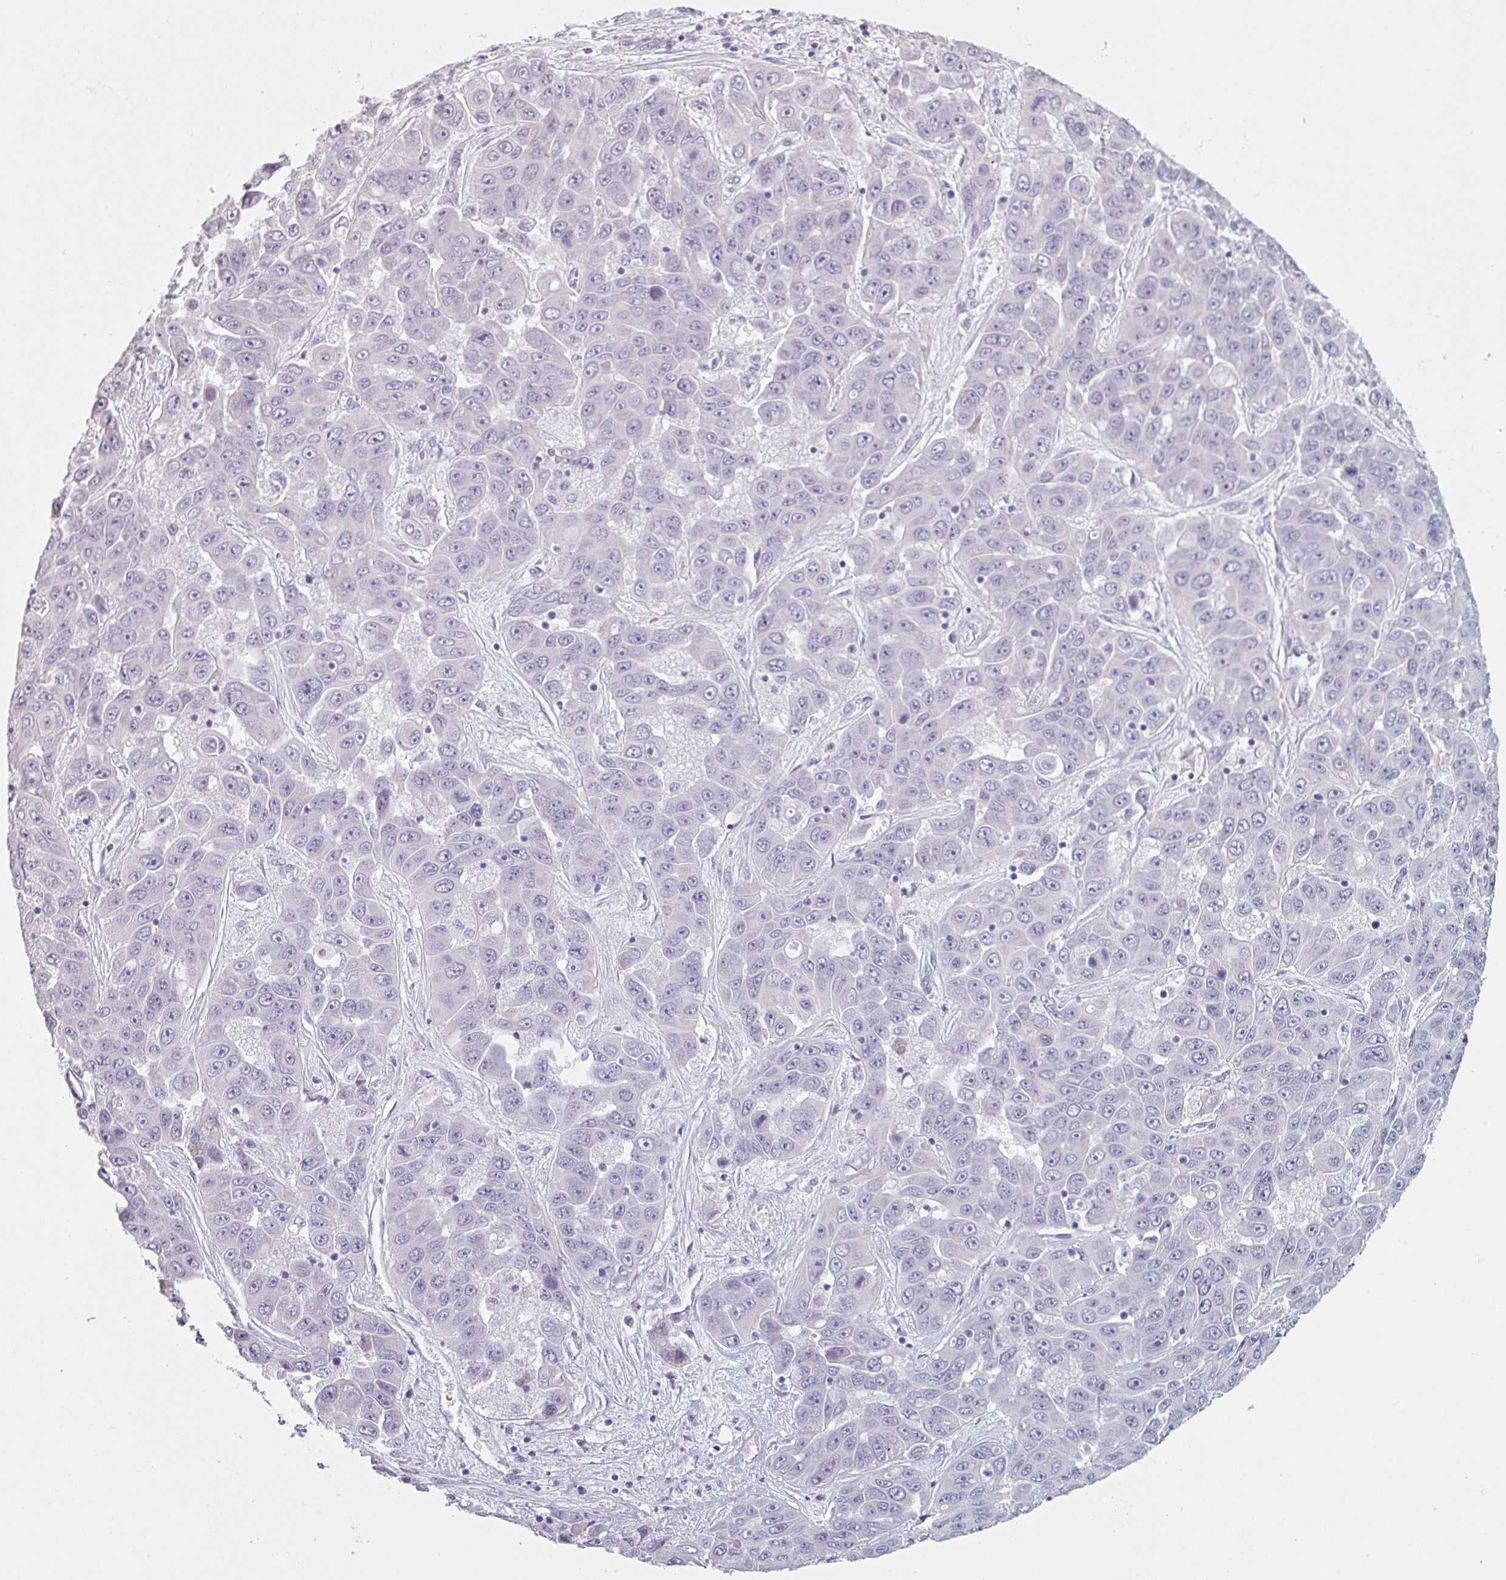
{"staining": {"intensity": "negative", "quantity": "none", "location": "none"}, "tissue": "liver cancer", "cell_type": "Tumor cells", "image_type": "cancer", "snomed": [{"axis": "morphology", "description": "Cholangiocarcinoma"}, {"axis": "topography", "description": "Liver"}], "caption": "Protein analysis of liver cancer (cholangiocarcinoma) displays no significant positivity in tumor cells.", "gene": "SFTPA1", "patient": {"sex": "female", "age": 52}}